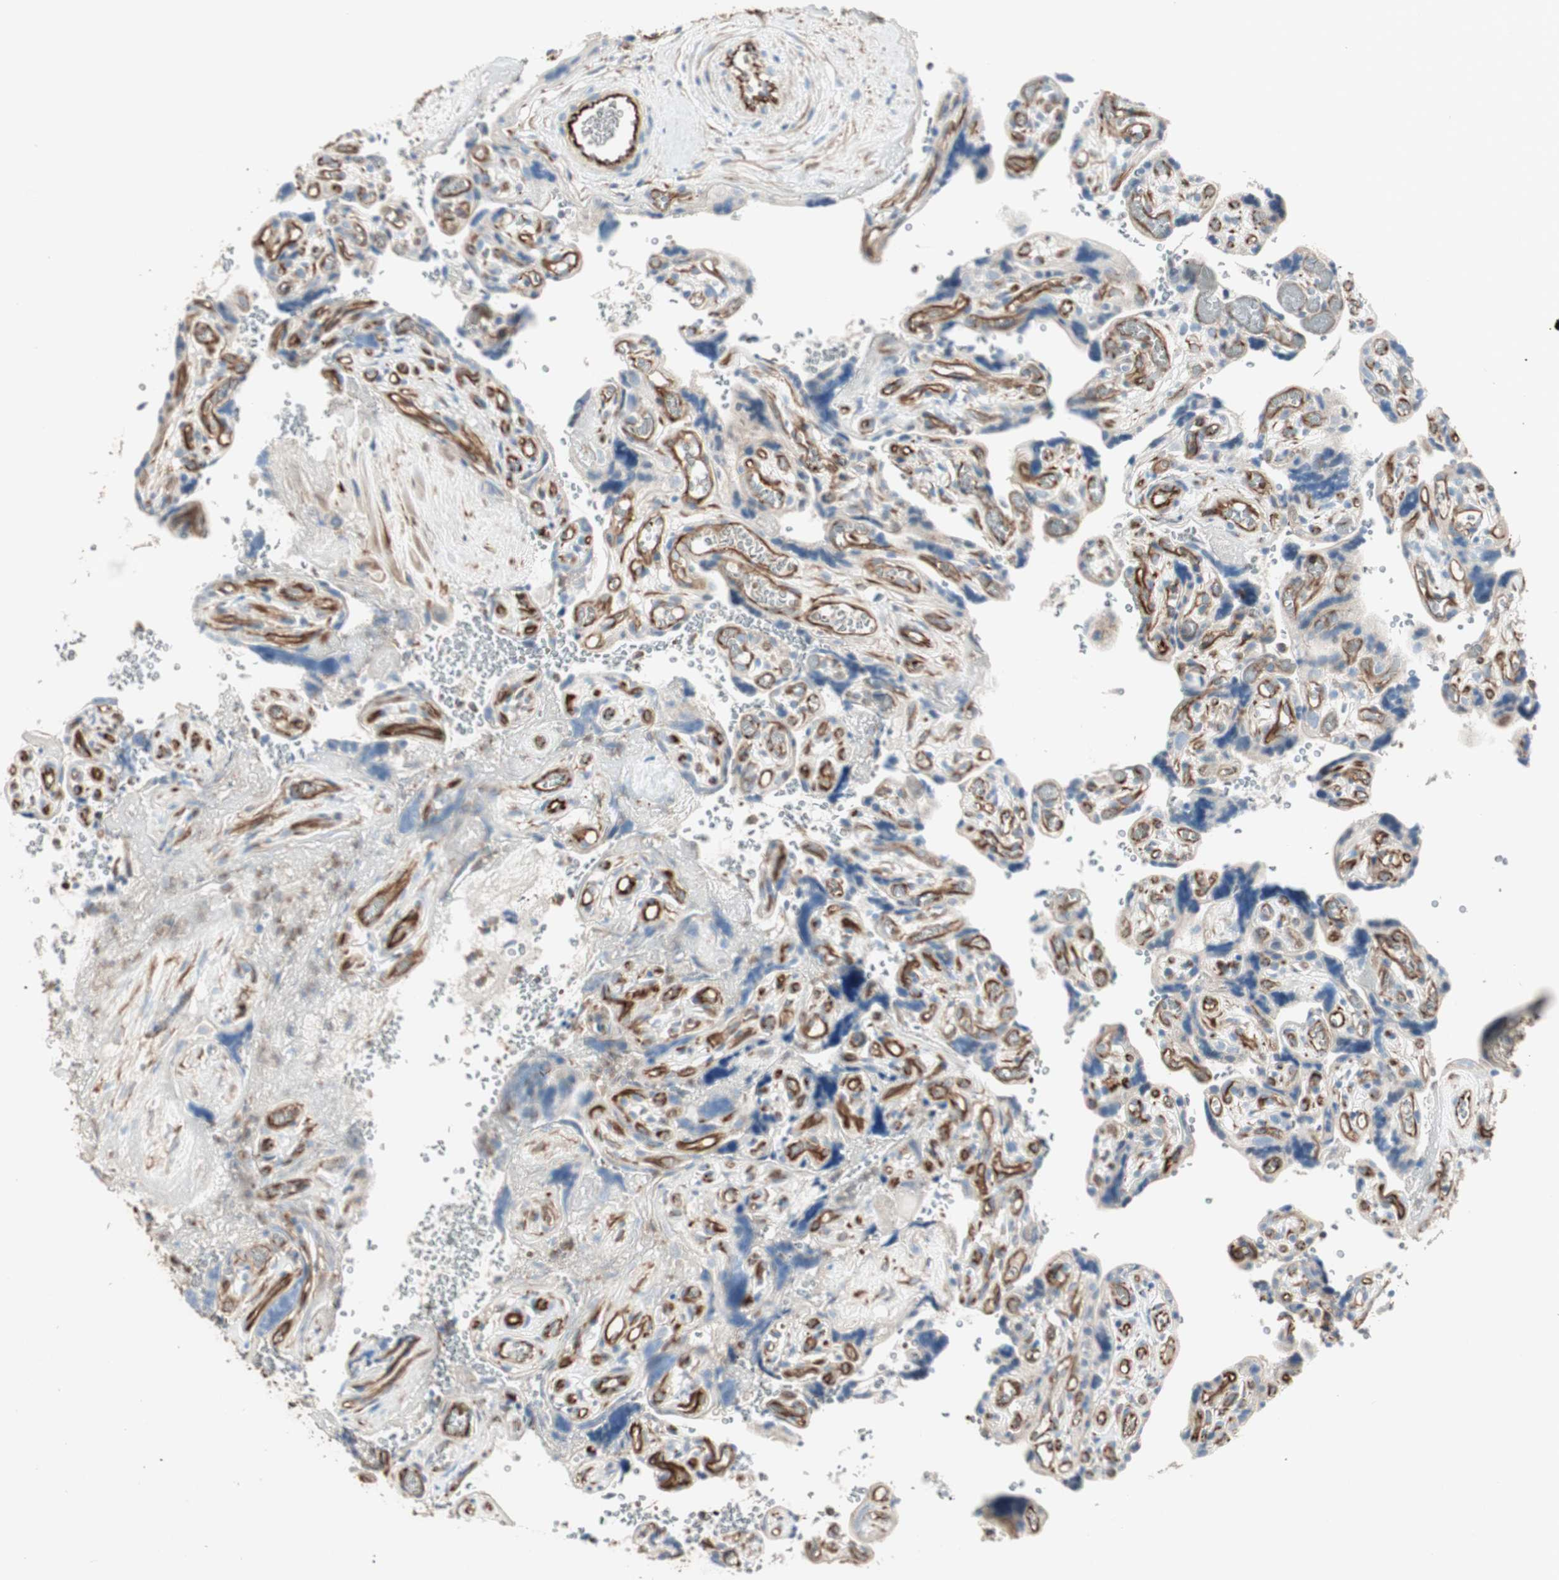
{"staining": {"intensity": "weak", "quantity": "25%-75%", "location": "cytoplasmic/membranous"}, "tissue": "placenta", "cell_type": "Trophoblastic cells", "image_type": "normal", "snomed": [{"axis": "morphology", "description": "Normal tissue, NOS"}, {"axis": "topography", "description": "Placenta"}], "caption": "Immunohistochemical staining of benign placenta reveals weak cytoplasmic/membranous protein positivity in about 25%-75% of trophoblastic cells. The protein of interest is shown in brown color, while the nuclei are stained blue.", "gene": "SRCIN1", "patient": {"sex": "female", "age": 30}}